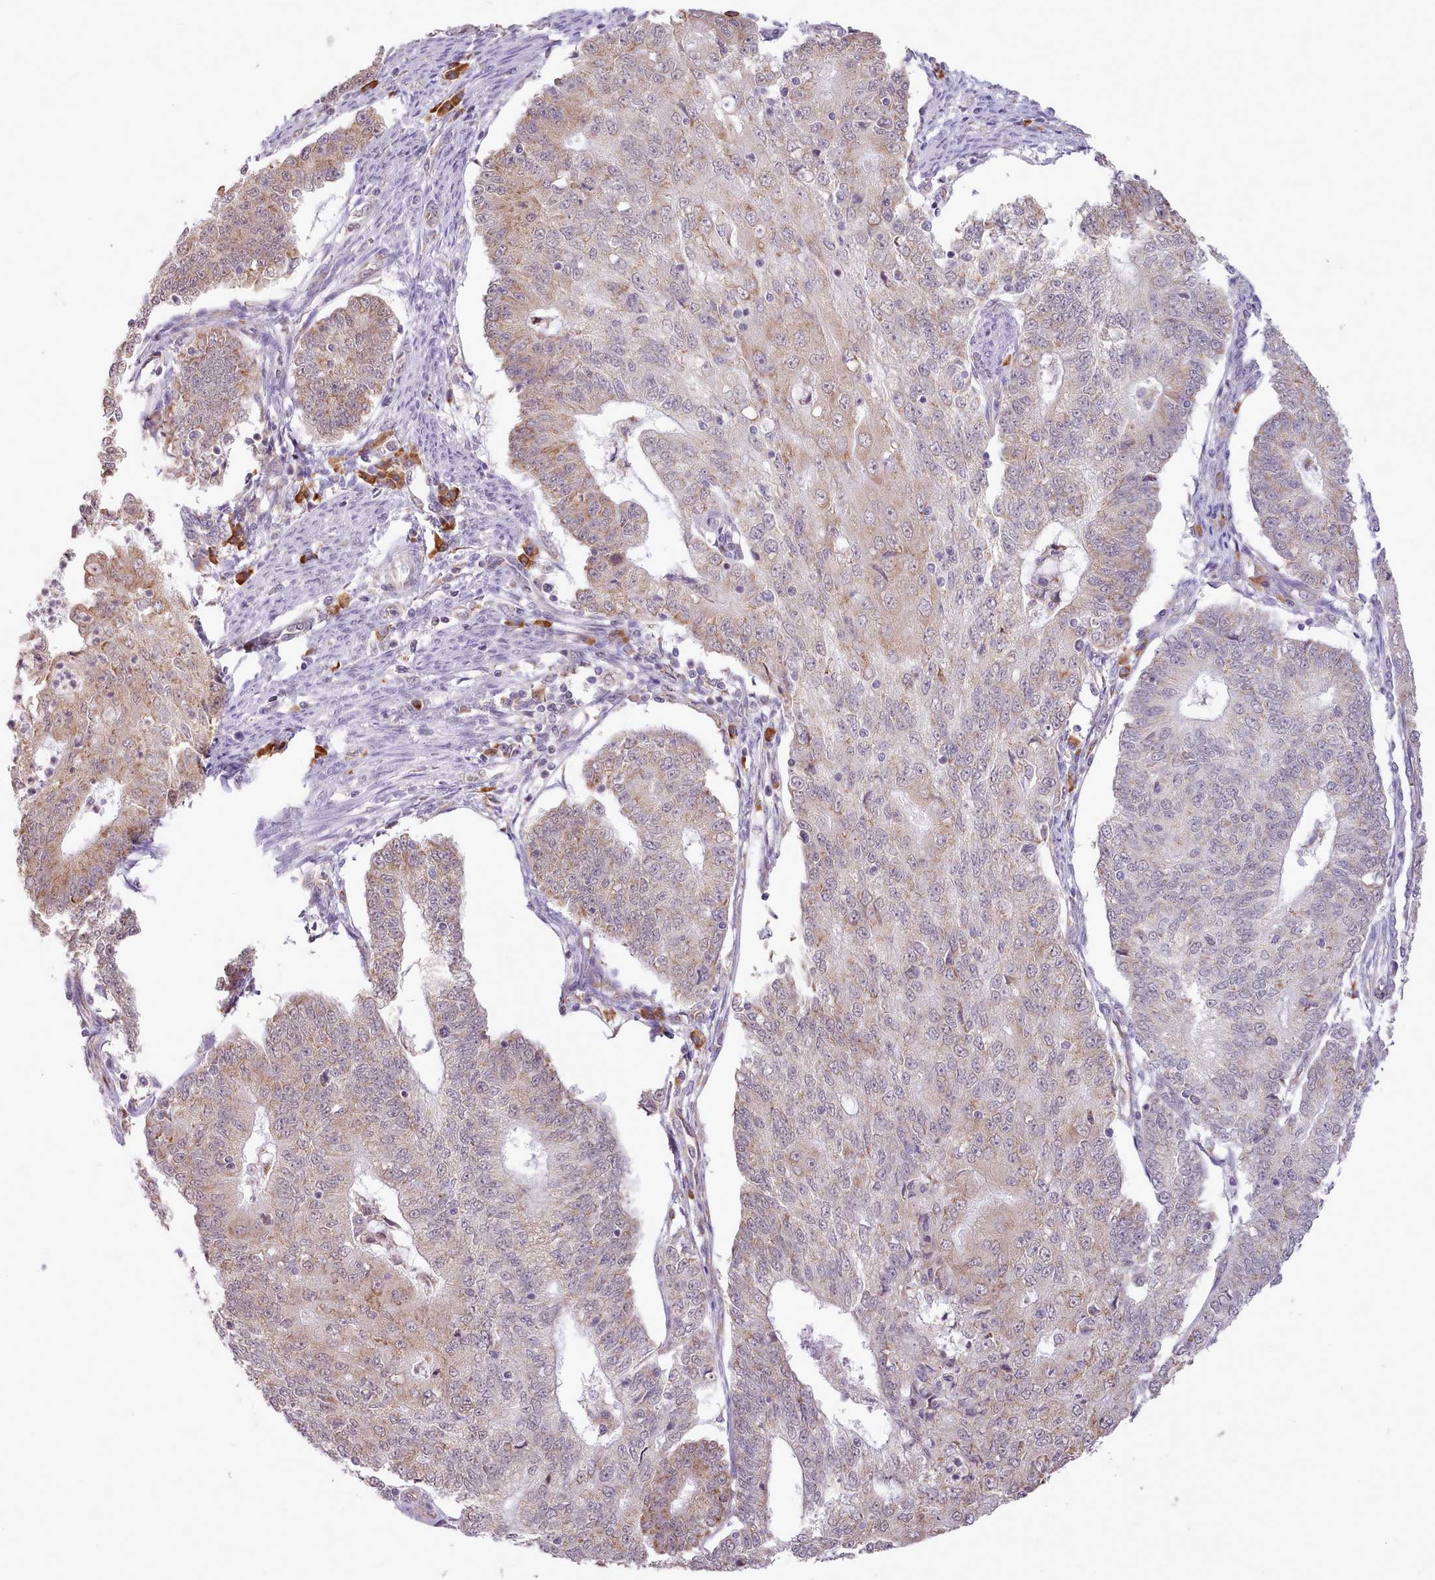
{"staining": {"intensity": "weak", "quantity": "25%-75%", "location": "cytoplasmic/membranous"}, "tissue": "endometrial cancer", "cell_type": "Tumor cells", "image_type": "cancer", "snomed": [{"axis": "morphology", "description": "Adenocarcinoma, NOS"}, {"axis": "topography", "description": "Endometrium"}], "caption": "This image exhibits immunohistochemistry (IHC) staining of endometrial cancer (adenocarcinoma), with low weak cytoplasmic/membranous positivity in about 25%-75% of tumor cells.", "gene": "SEC61B", "patient": {"sex": "female", "age": 56}}